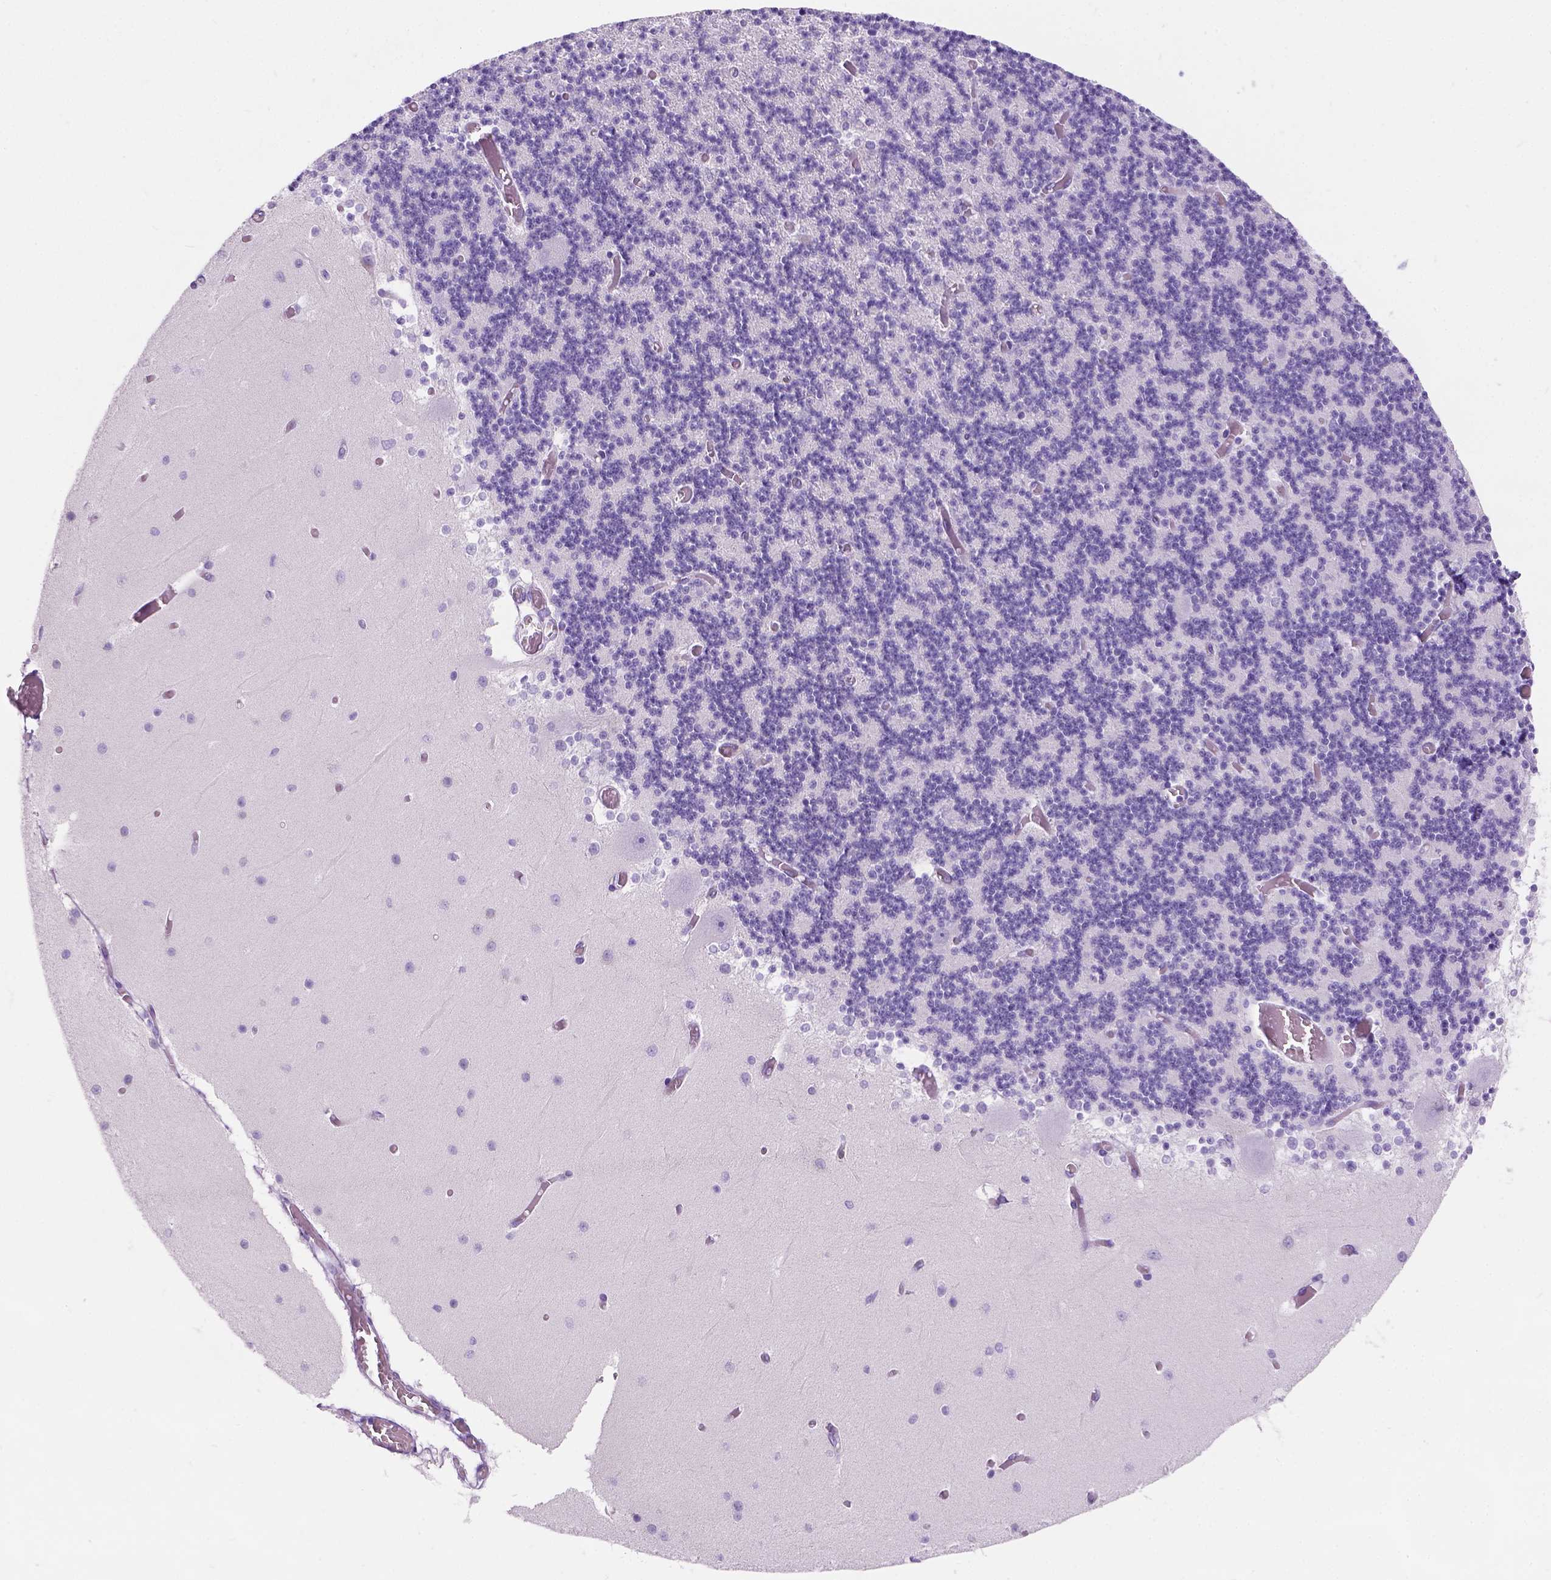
{"staining": {"intensity": "negative", "quantity": "none", "location": "none"}, "tissue": "cerebellum", "cell_type": "Cells in granular layer", "image_type": "normal", "snomed": [{"axis": "morphology", "description": "Normal tissue, NOS"}, {"axis": "topography", "description": "Cerebellum"}], "caption": "Immunohistochemistry (IHC) of benign cerebellum displays no positivity in cells in granular layer.", "gene": "C7orf57", "patient": {"sex": "female", "age": 28}}